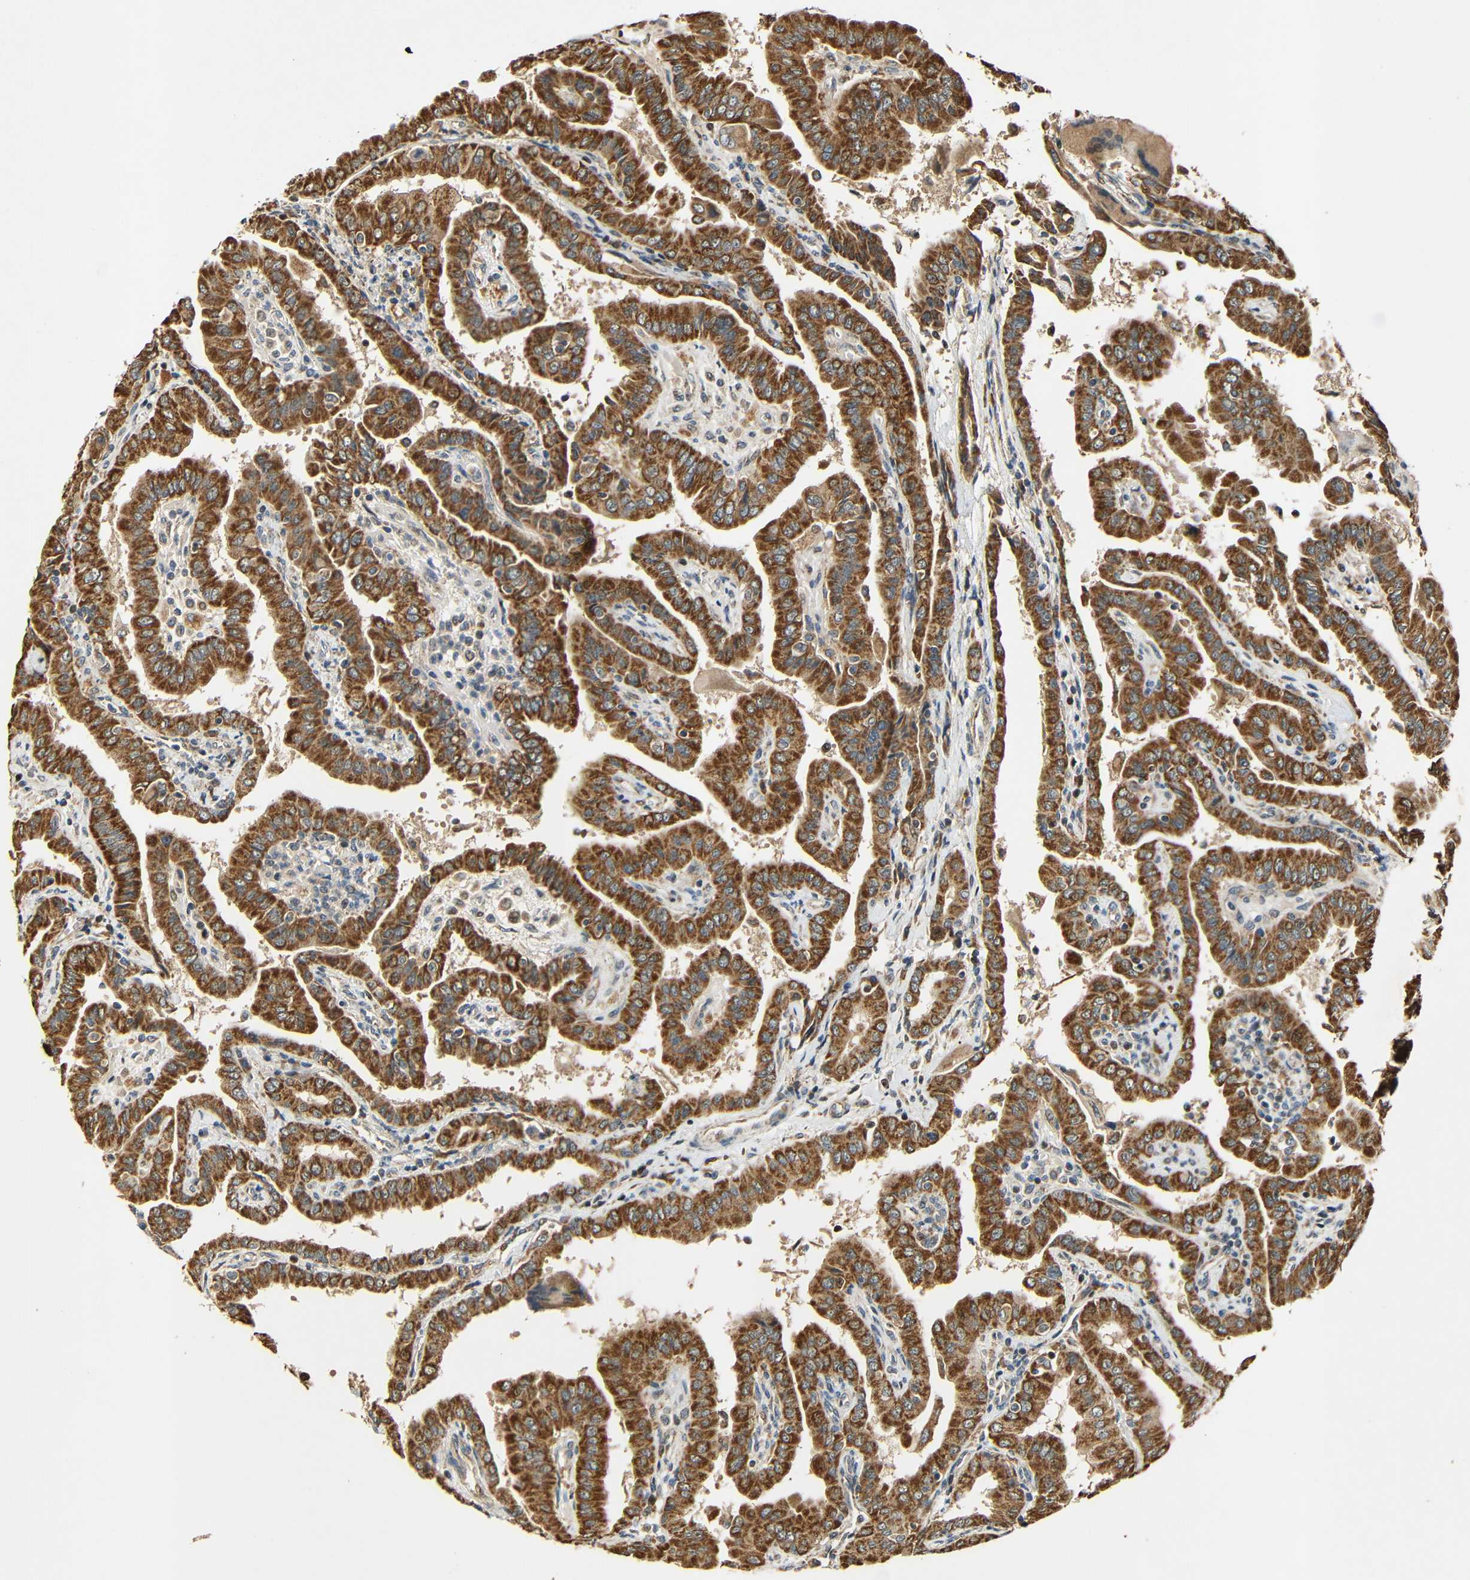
{"staining": {"intensity": "strong", "quantity": ">75%", "location": "cytoplasmic/membranous"}, "tissue": "thyroid cancer", "cell_type": "Tumor cells", "image_type": "cancer", "snomed": [{"axis": "morphology", "description": "Papillary adenocarcinoma, NOS"}, {"axis": "topography", "description": "Thyroid gland"}], "caption": "Strong cytoplasmic/membranous positivity is seen in about >75% of tumor cells in papillary adenocarcinoma (thyroid).", "gene": "KAZALD1", "patient": {"sex": "male", "age": 33}}